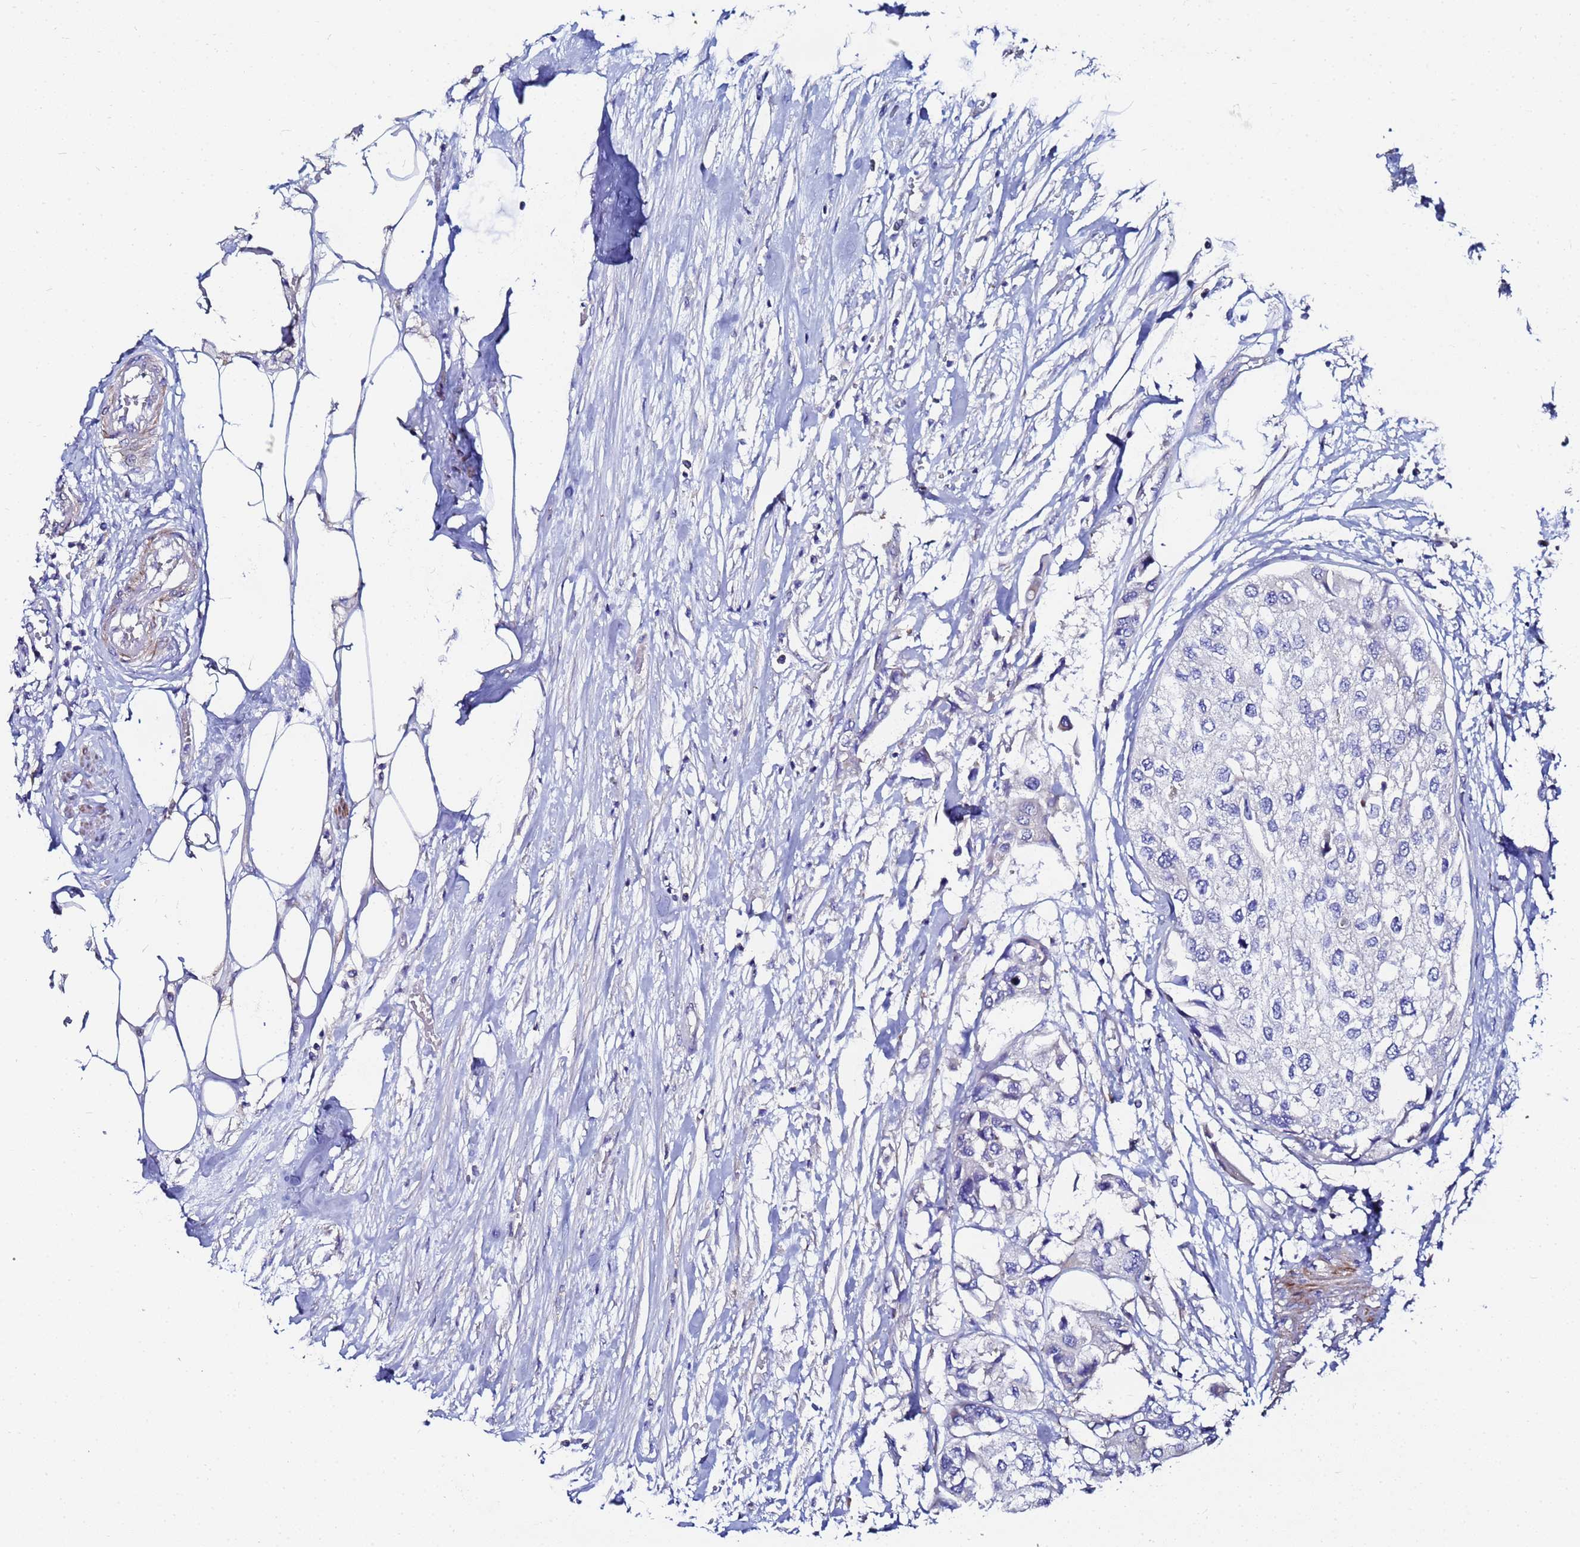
{"staining": {"intensity": "negative", "quantity": "none", "location": "none"}, "tissue": "urothelial cancer", "cell_type": "Tumor cells", "image_type": "cancer", "snomed": [{"axis": "morphology", "description": "Urothelial carcinoma, High grade"}, {"axis": "topography", "description": "Urinary bladder"}], "caption": "Urothelial cancer was stained to show a protein in brown. There is no significant staining in tumor cells.", "gene": "FAHD2A", "patient": {"sex": "male", "age": 64}}